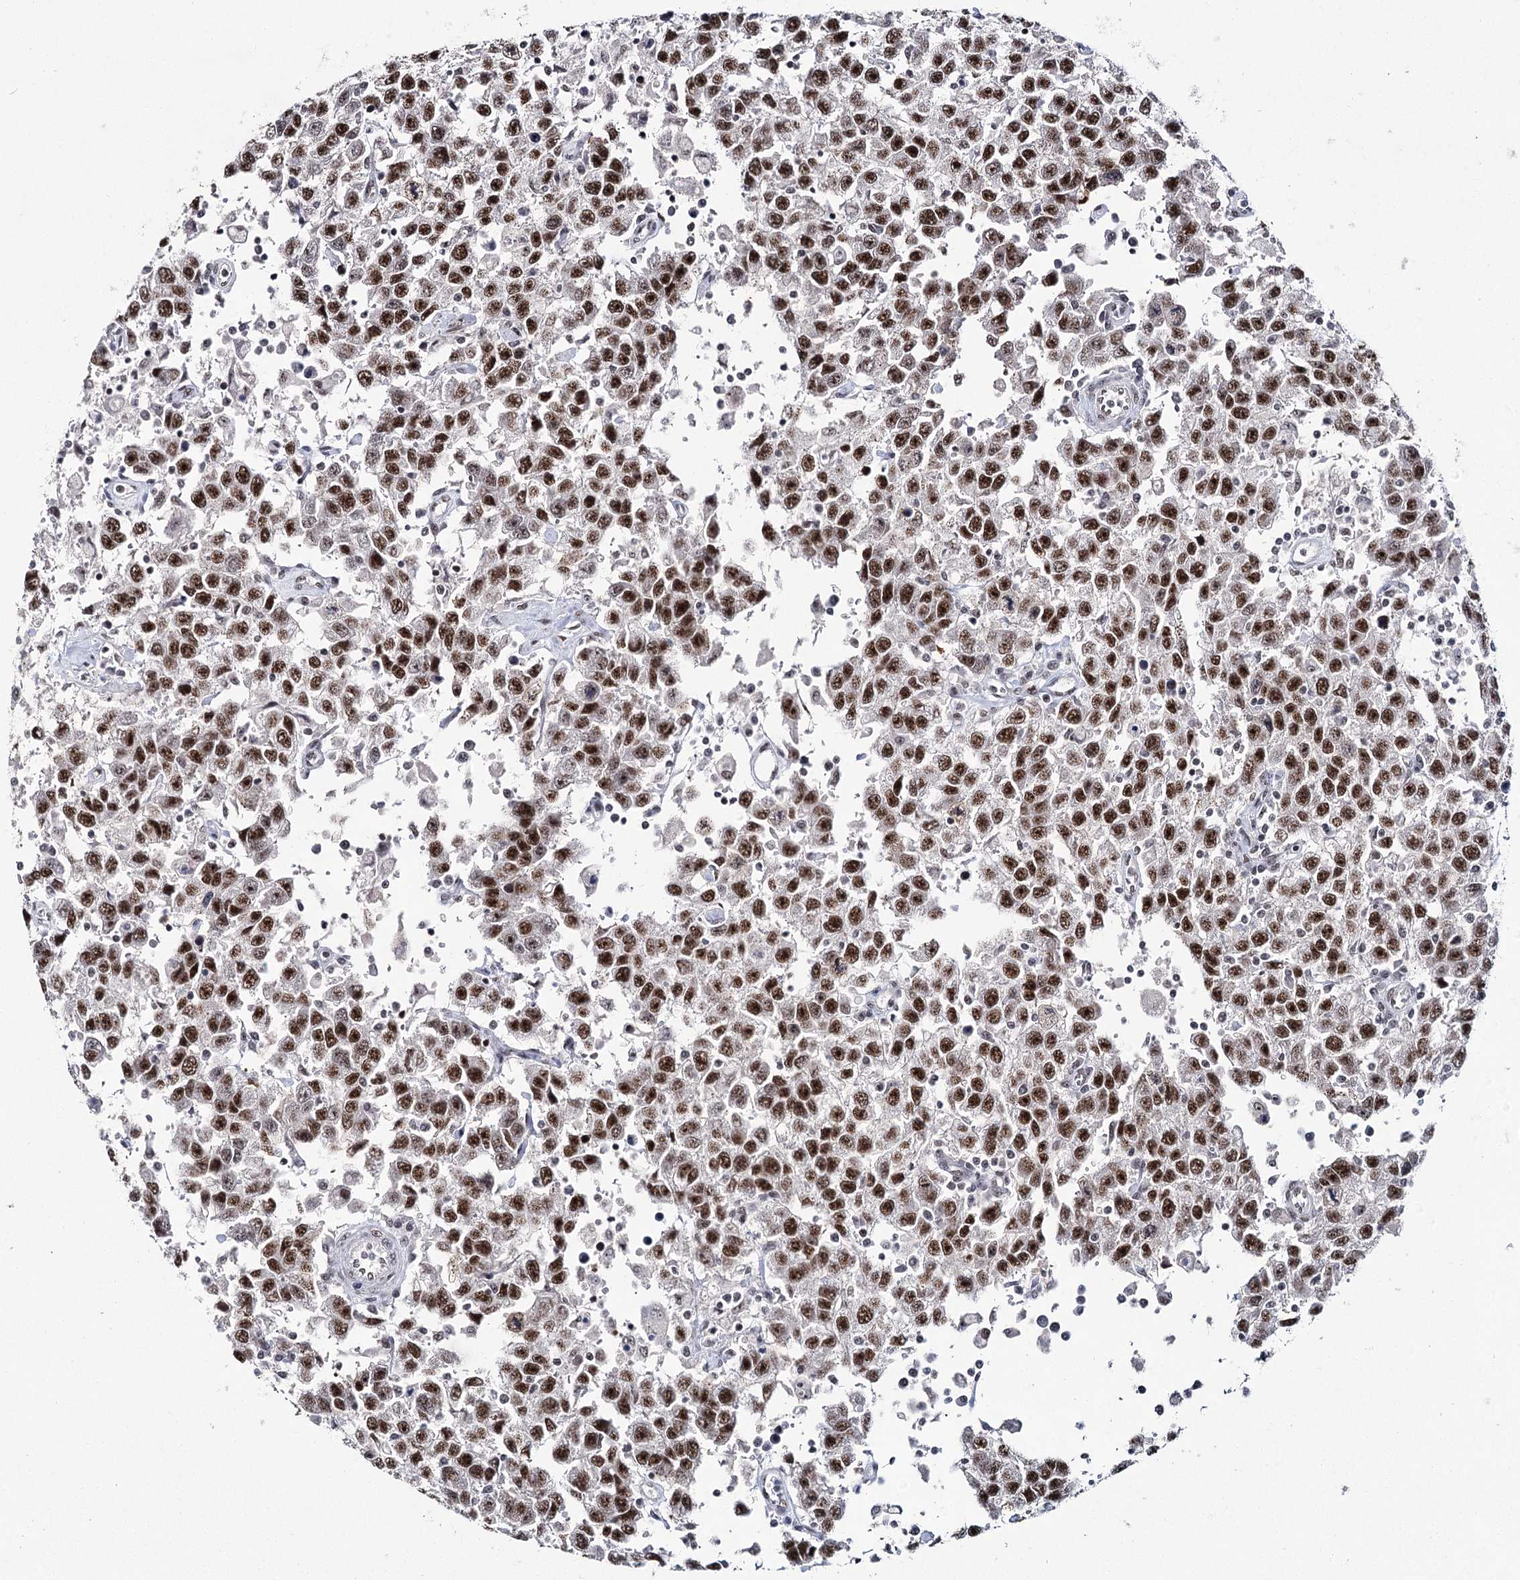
{"staining": {"intensity": "strong", "quantity": ">75%", "location": "nuclear"}, "tissue": "testis cancer", "cell_type": "Tumor cells", "image_type": "cancer", "snomed": [{"axis": "morphology", "description": "Seminoma, NOS"}, {"axis": "topography", "description": "Testis"}], "caption": "The image reveals immunohistochemical staining of testis cancer (seminoma). There is strong nuclear staining is seen in about >75% of tumor cells.", "gene": "SCAF8", "patient": {"sex": "male", "age": 41}}